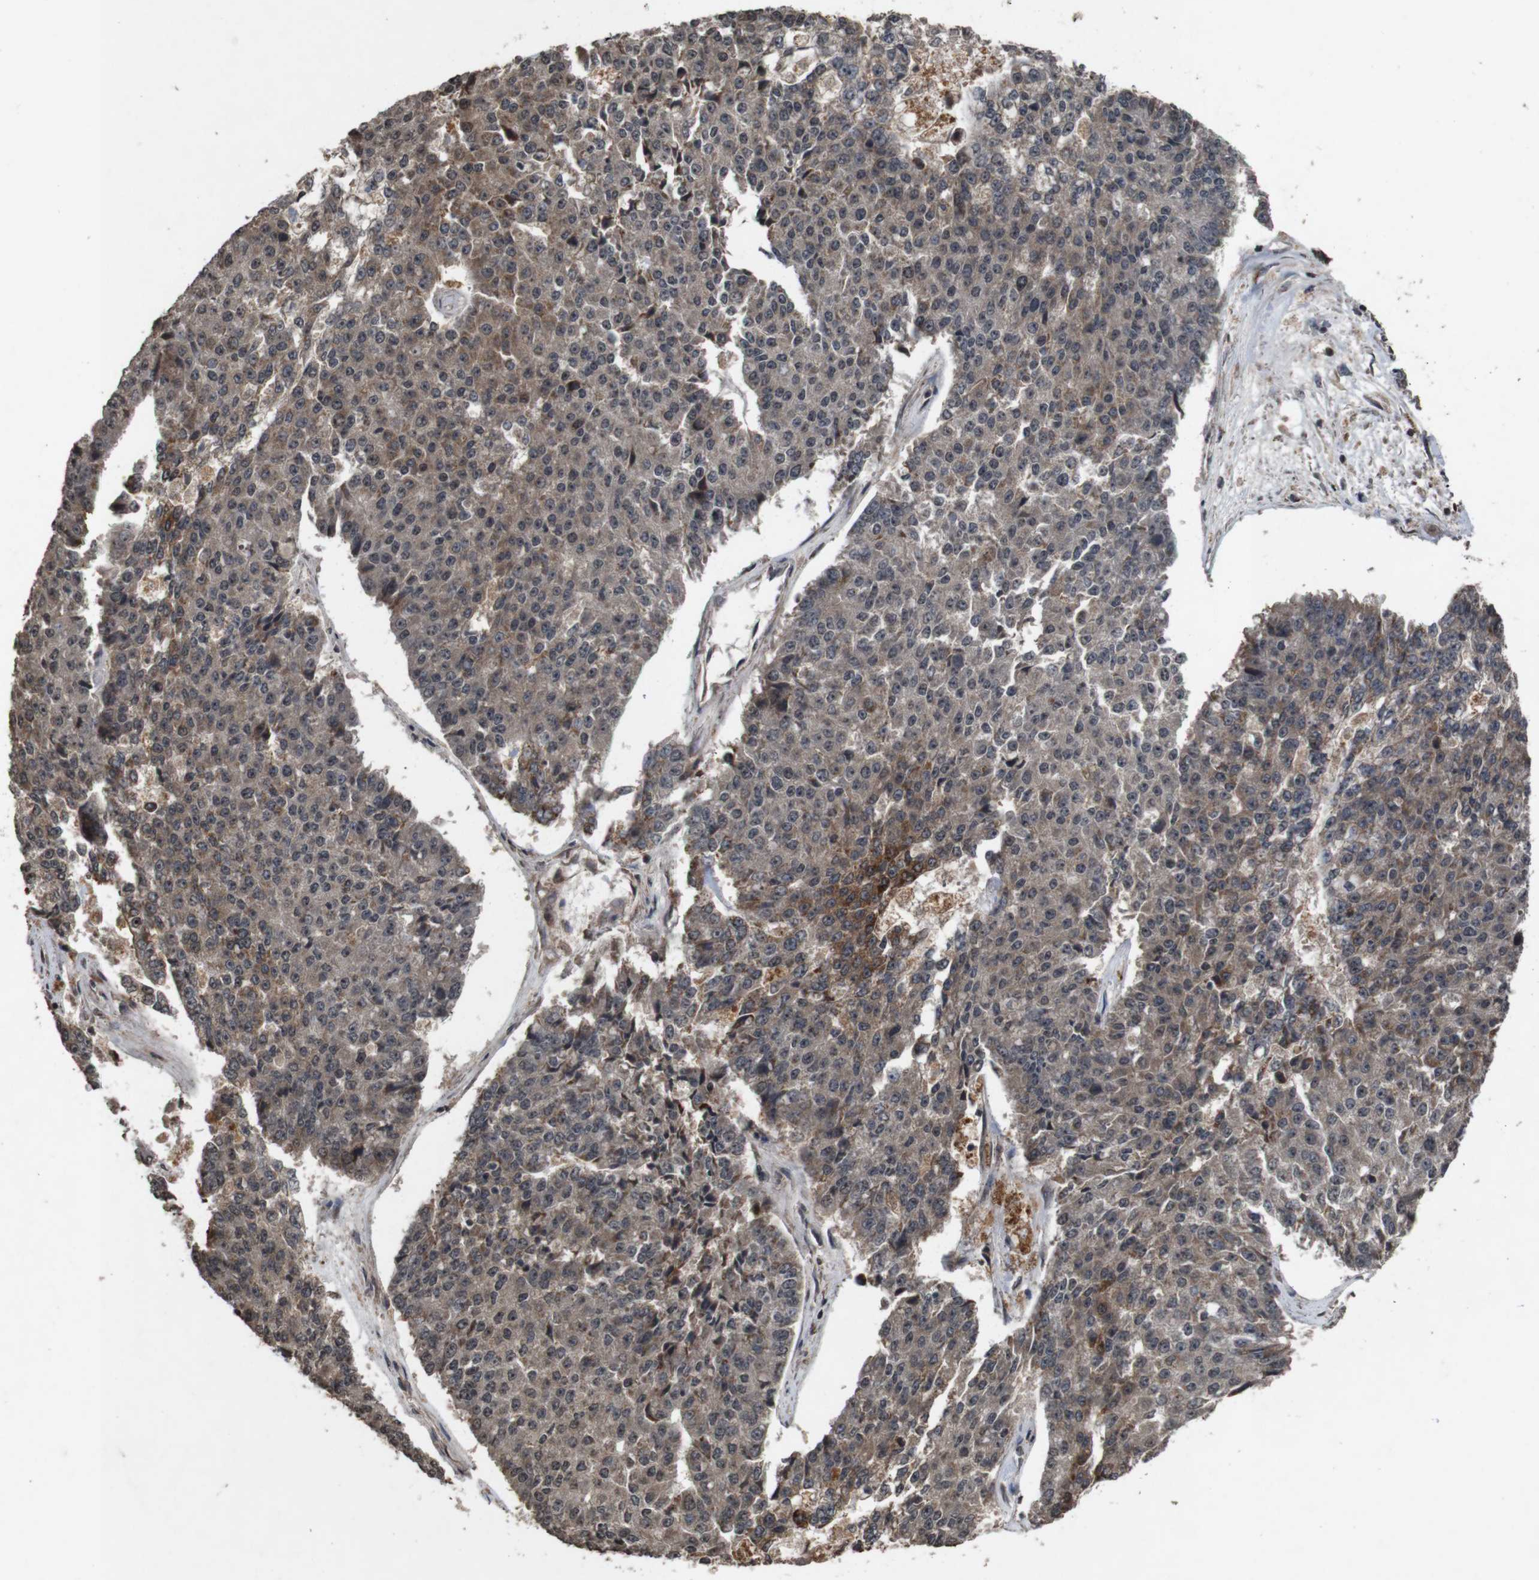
{"staining": {"intensity": "moderate", "quantity": "25%-75%", "location": "cytoplasmic/membranous"}, "tissue": "pancreatic cancer", "cell_type": "Tumor cells", "image_type": "cancer", "snomed": [{"axis": "morphology", "description": "Adenocarcinoma, NOS"}, {"axis": "topography", "description": "Pancreas"}], "caption": "Human pancreatic cancer (adenocarcinoma) stained for a protein (brown) reveals moderate cytoplasmic/membranous positive positivity in about 25%-75% of tumor cells.", "gene": "SORL1", "patient": {"sex": "male", "age": 50}}